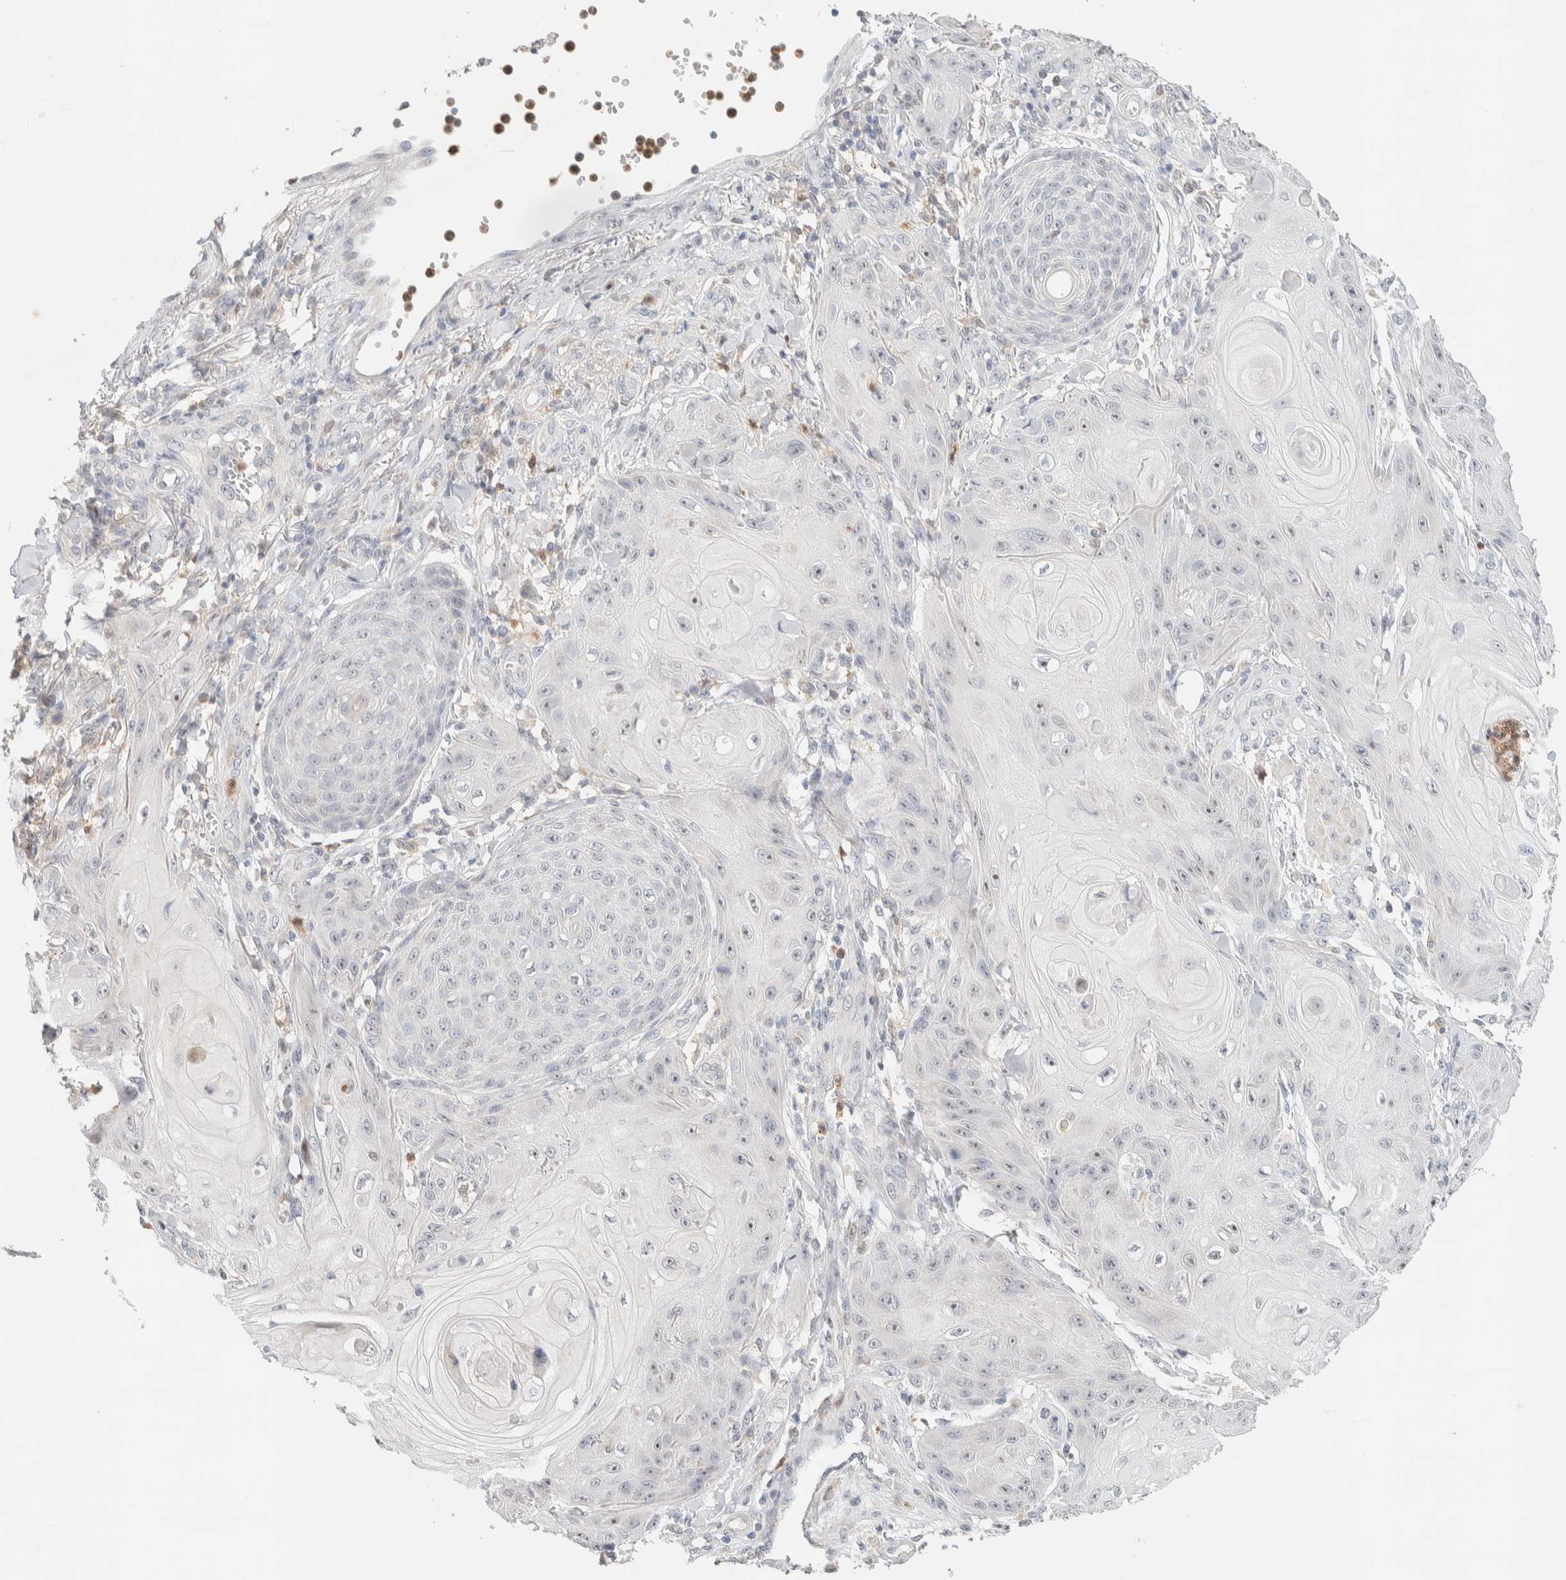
{"staining": {"intensity": "negative", "quantity": "none", "location": "none"}, "tissue": "skin cancer", "cell_type": "Tumor cells", "image_type": "cancer", "snomed": [{"axis": "morphology", "description": "Squamous cell carcinoma, NOS"}, {"axis": "topography", "description": "Skin"}], "caption": "This is an immunohistochemistry image of human skin cancer (squamous cell carcinoma). There is no staining in tumor cells.", "gene": "HDHD3", "patient": {"sex": "male", "age": 74}}